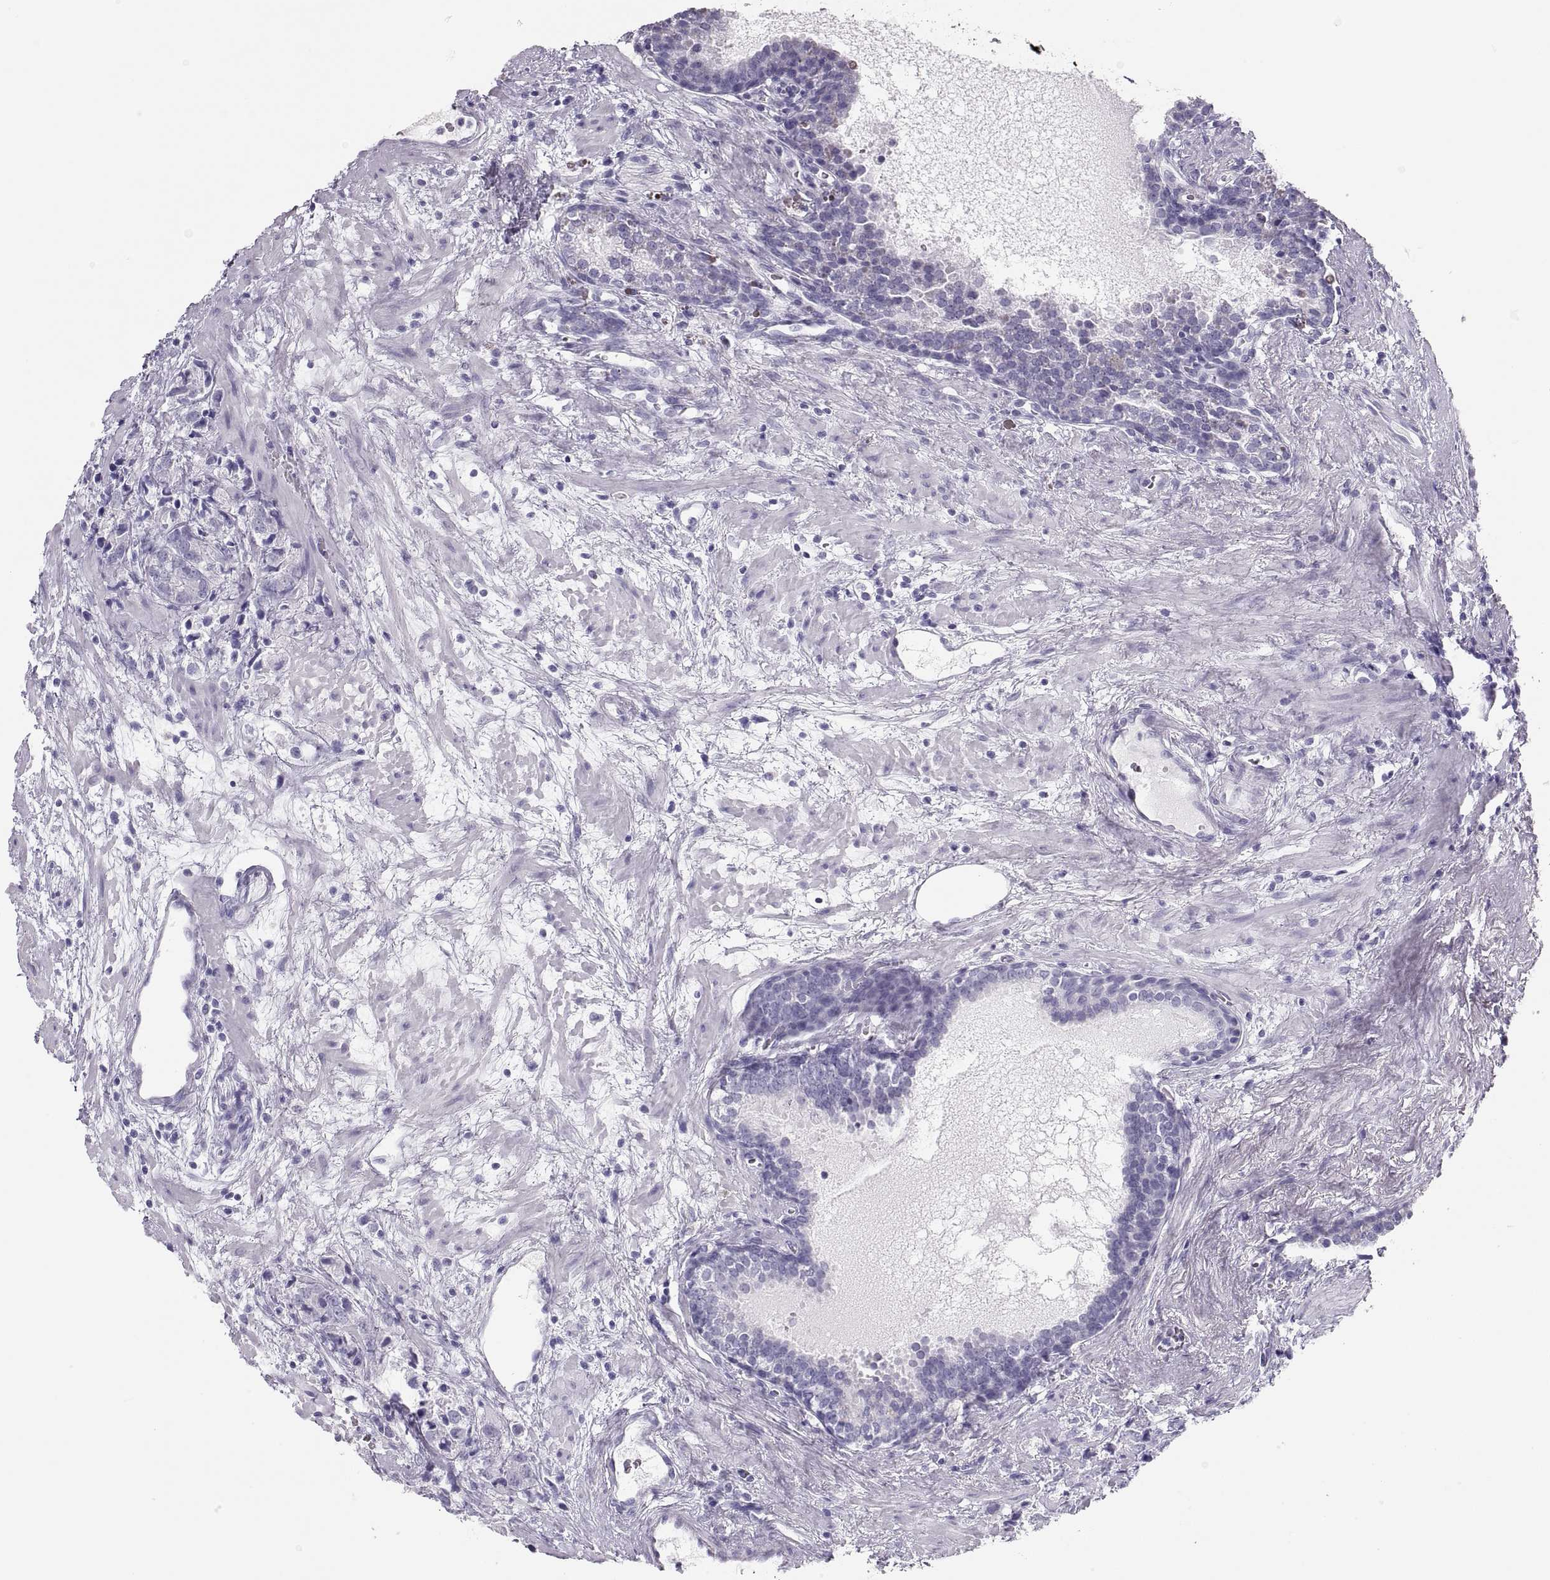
{"staining": {"intensity": "negative", "quantity": "none", "location": "none"}, "tissue": "prostate cancer", "cell_type": "Tumor cells", "image_type": "cancer", "snomed": [{"axis": "morphology", "description": "Adenocarcinoma, NOS"}, {"axis": "topography", "description": "Prostate and seminal vesicle, NOS"}], "caption": "High power microscopy micrograph of an immunohistochemistry histopathology image of adenocarcinoma (prostate), revealing no significant positivity in tumor cells.", "gene": "SEMG1", "patient": {"sex": "male", "age": 63}}